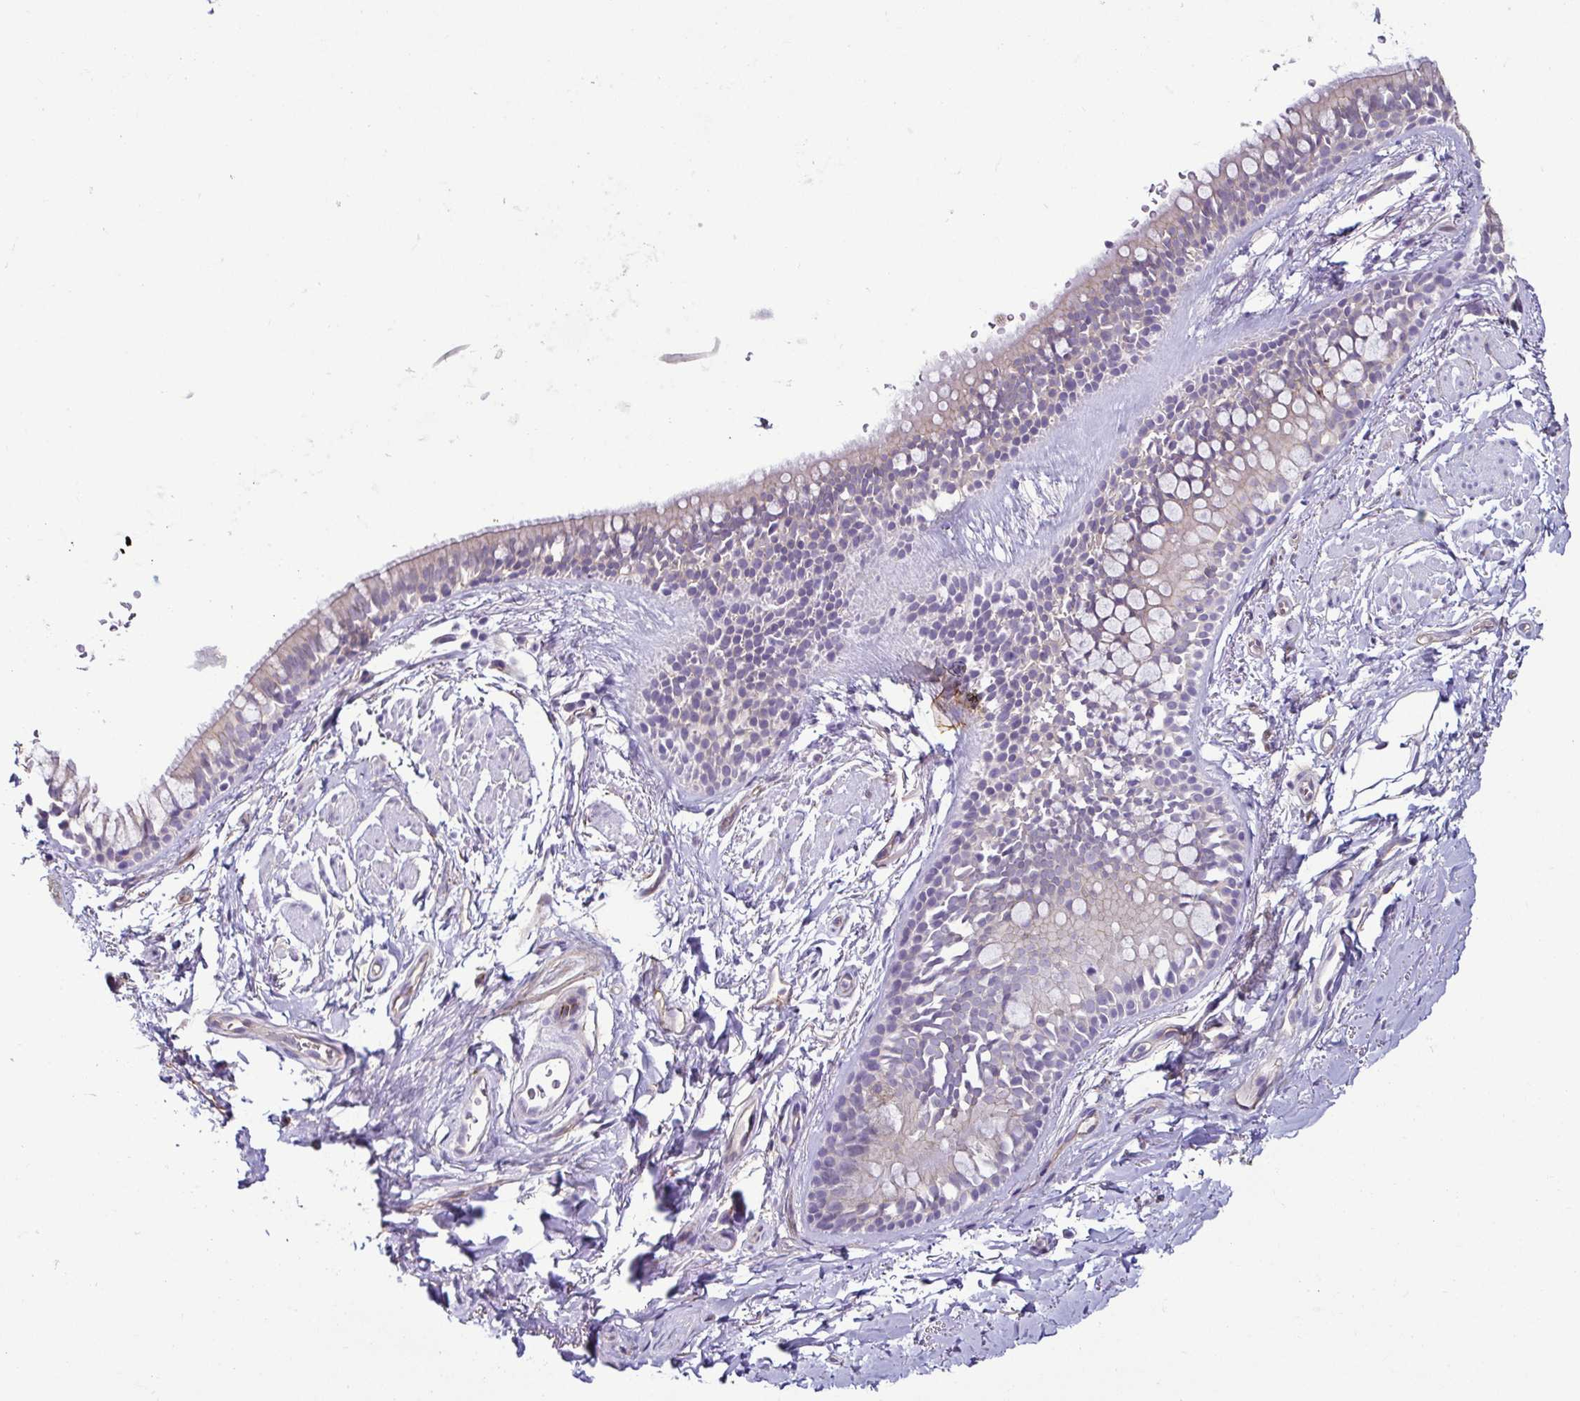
{"staining": {"intensity": "negative", "quantity": "none", "location": "none"}, "tissue": "bronchus", "cell_type": "Respiratory epithelial cells", "image_type": "normal", "snomed": [{"axis": "morphology", "description": "Normal tissue, NOS"}, {"axis": "topography", "description": "Lymph node"}, {"axis": "topography", "description": "Cartilage tissue"}, {"axis": "topography", "description": "Bronchus"}], "caption": "Immunohistochemistry of unremarkable bronchus exhibits no expression in respiratory epithelial cells. Brightfield microscopy of immunohistochemistry stained with DAB (brown) and hematoxylin (blue), captured at high magnification.", "gene": "CASP14", "patient": {"sex": "female", "age": 70}}